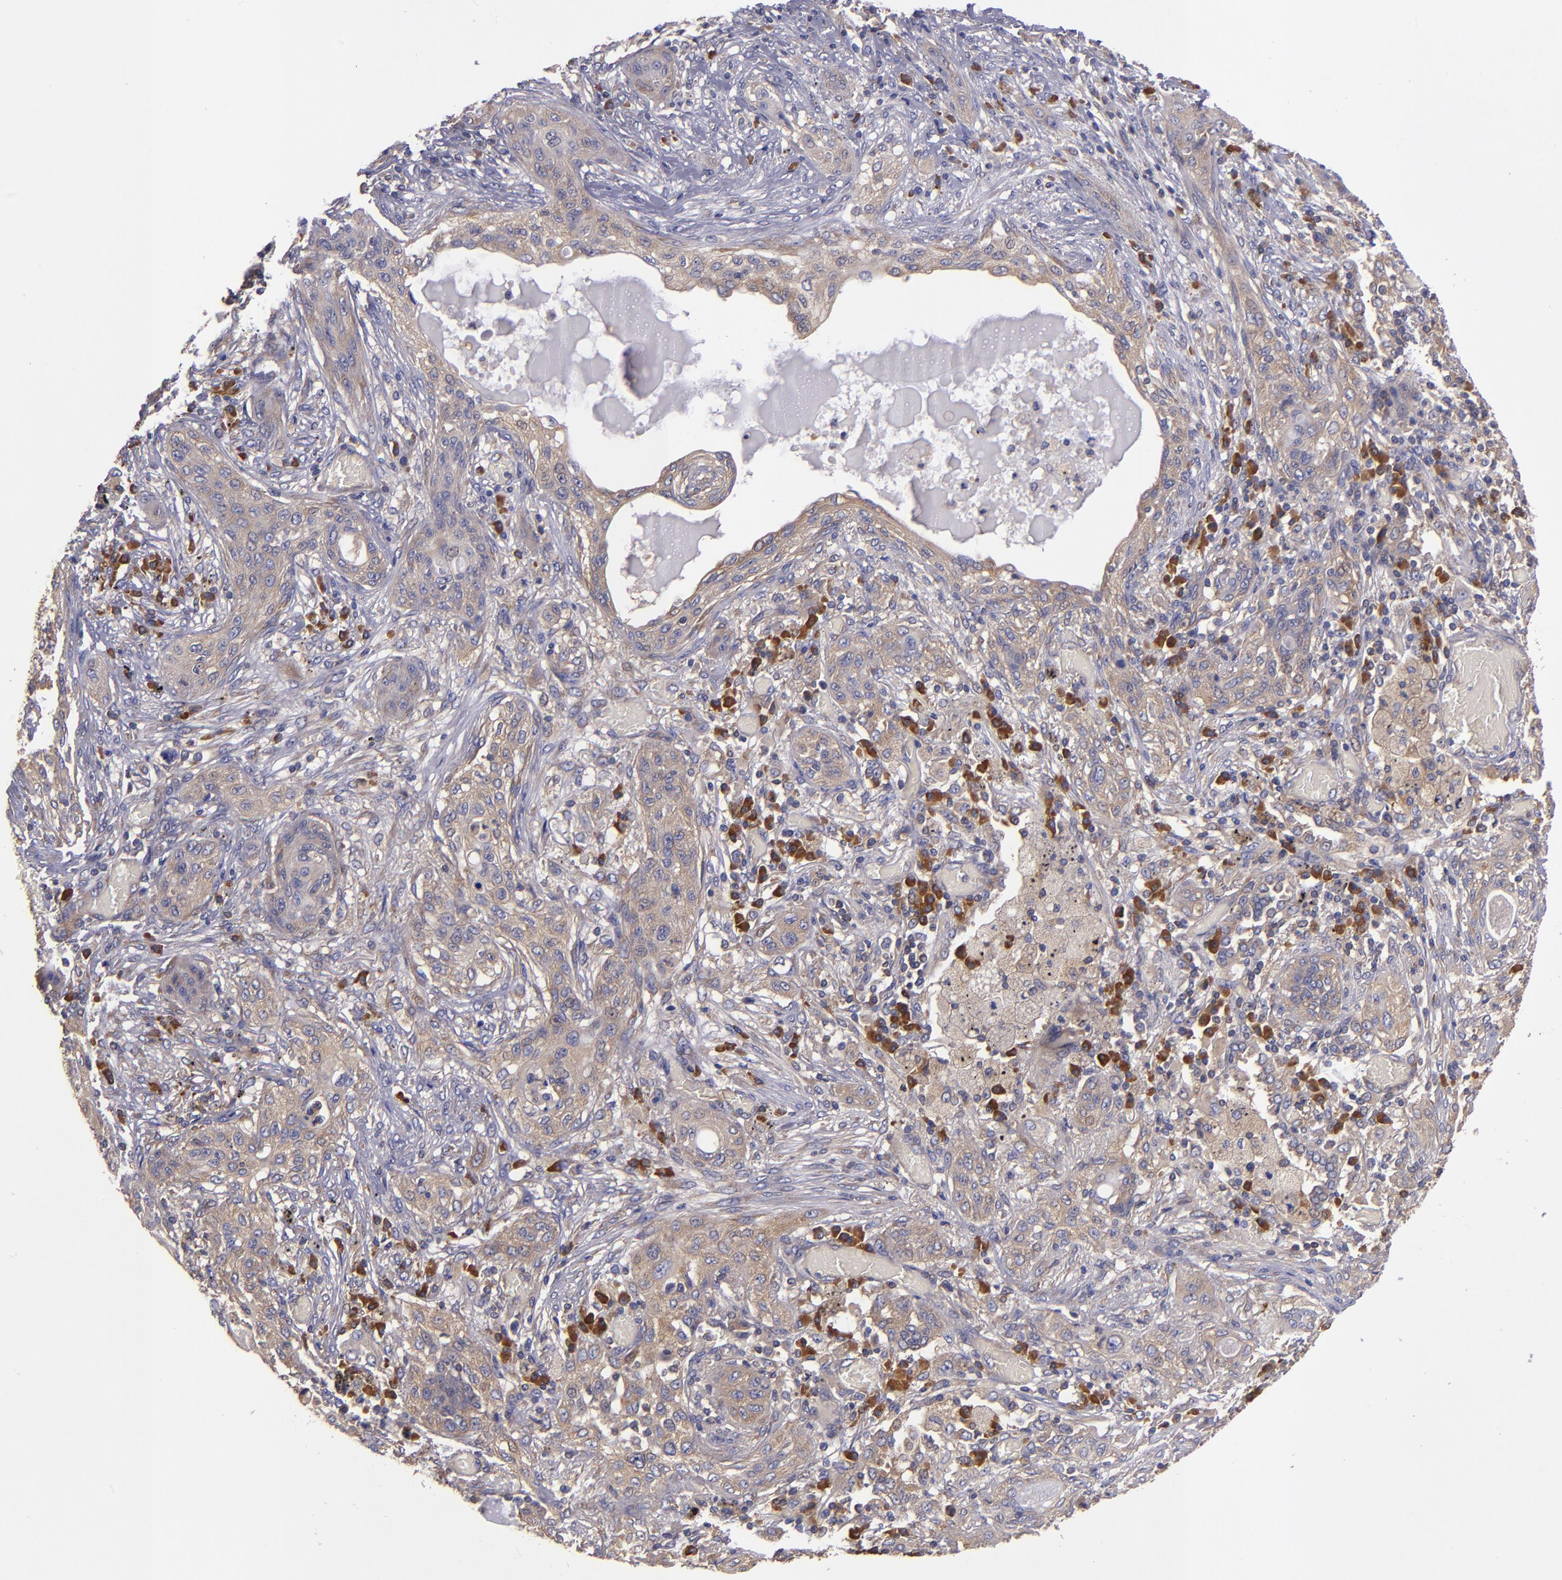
{"staining": {"intensity": "weak", "quantity": ">75%", "location": "cytoplasmic/membranous"}, "tissue": "lung cancer", "cell_type": "Tumor cells", "image_type": "cancer", "snomed": [{"axis": "morphology", "description": "Squamous cell carcinoma, NOS"}, {"axis": "topography", "description": "Lung"}], "caption": "A brown stain labels weak cytoplasmic/membranous staining of a protein in lung cancer (squamous cell carcinoma) tumor cells.", "gene": "CARS1", "patient": {"sex": "female", "age": 47}}